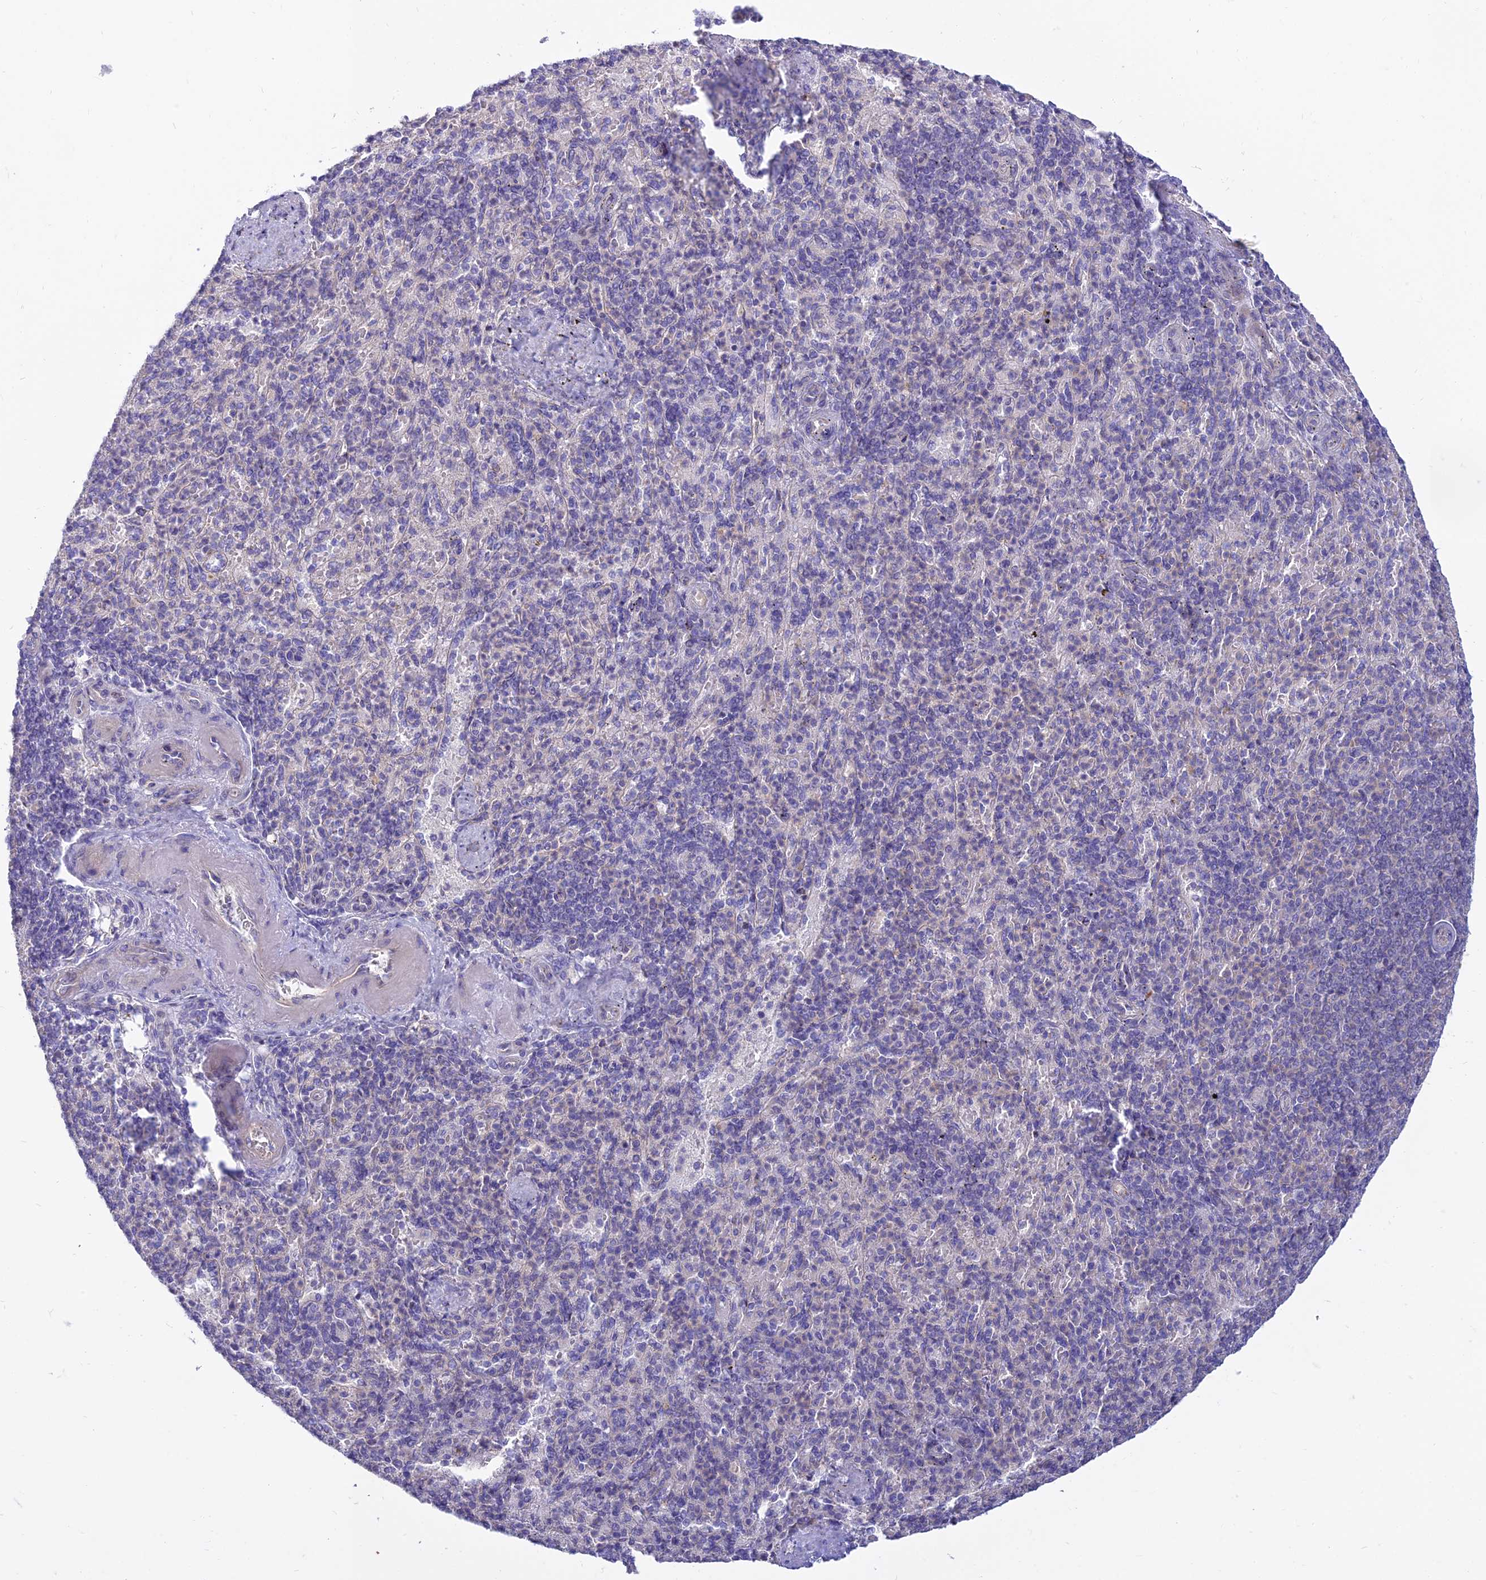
{"staining": {"intensity": "negative", "quantity": "none", "location": "none"}, "tissue": "spleen", "cell_type": "Cells in red pulp", "image_type": "normal", "snomed": [{"axis": "morphology", "description": "Normal tissue, NOS"}, {"axis": "topography", "description": "Spleen"}], "caption": "Cells in red pulp are negative for brown protein staining in normal spleen. (DAB IHC visualized using brightfield microscopy, high magnification).", "gene": "SMIM24", "patient": {"sex": "female", "age": 74}}